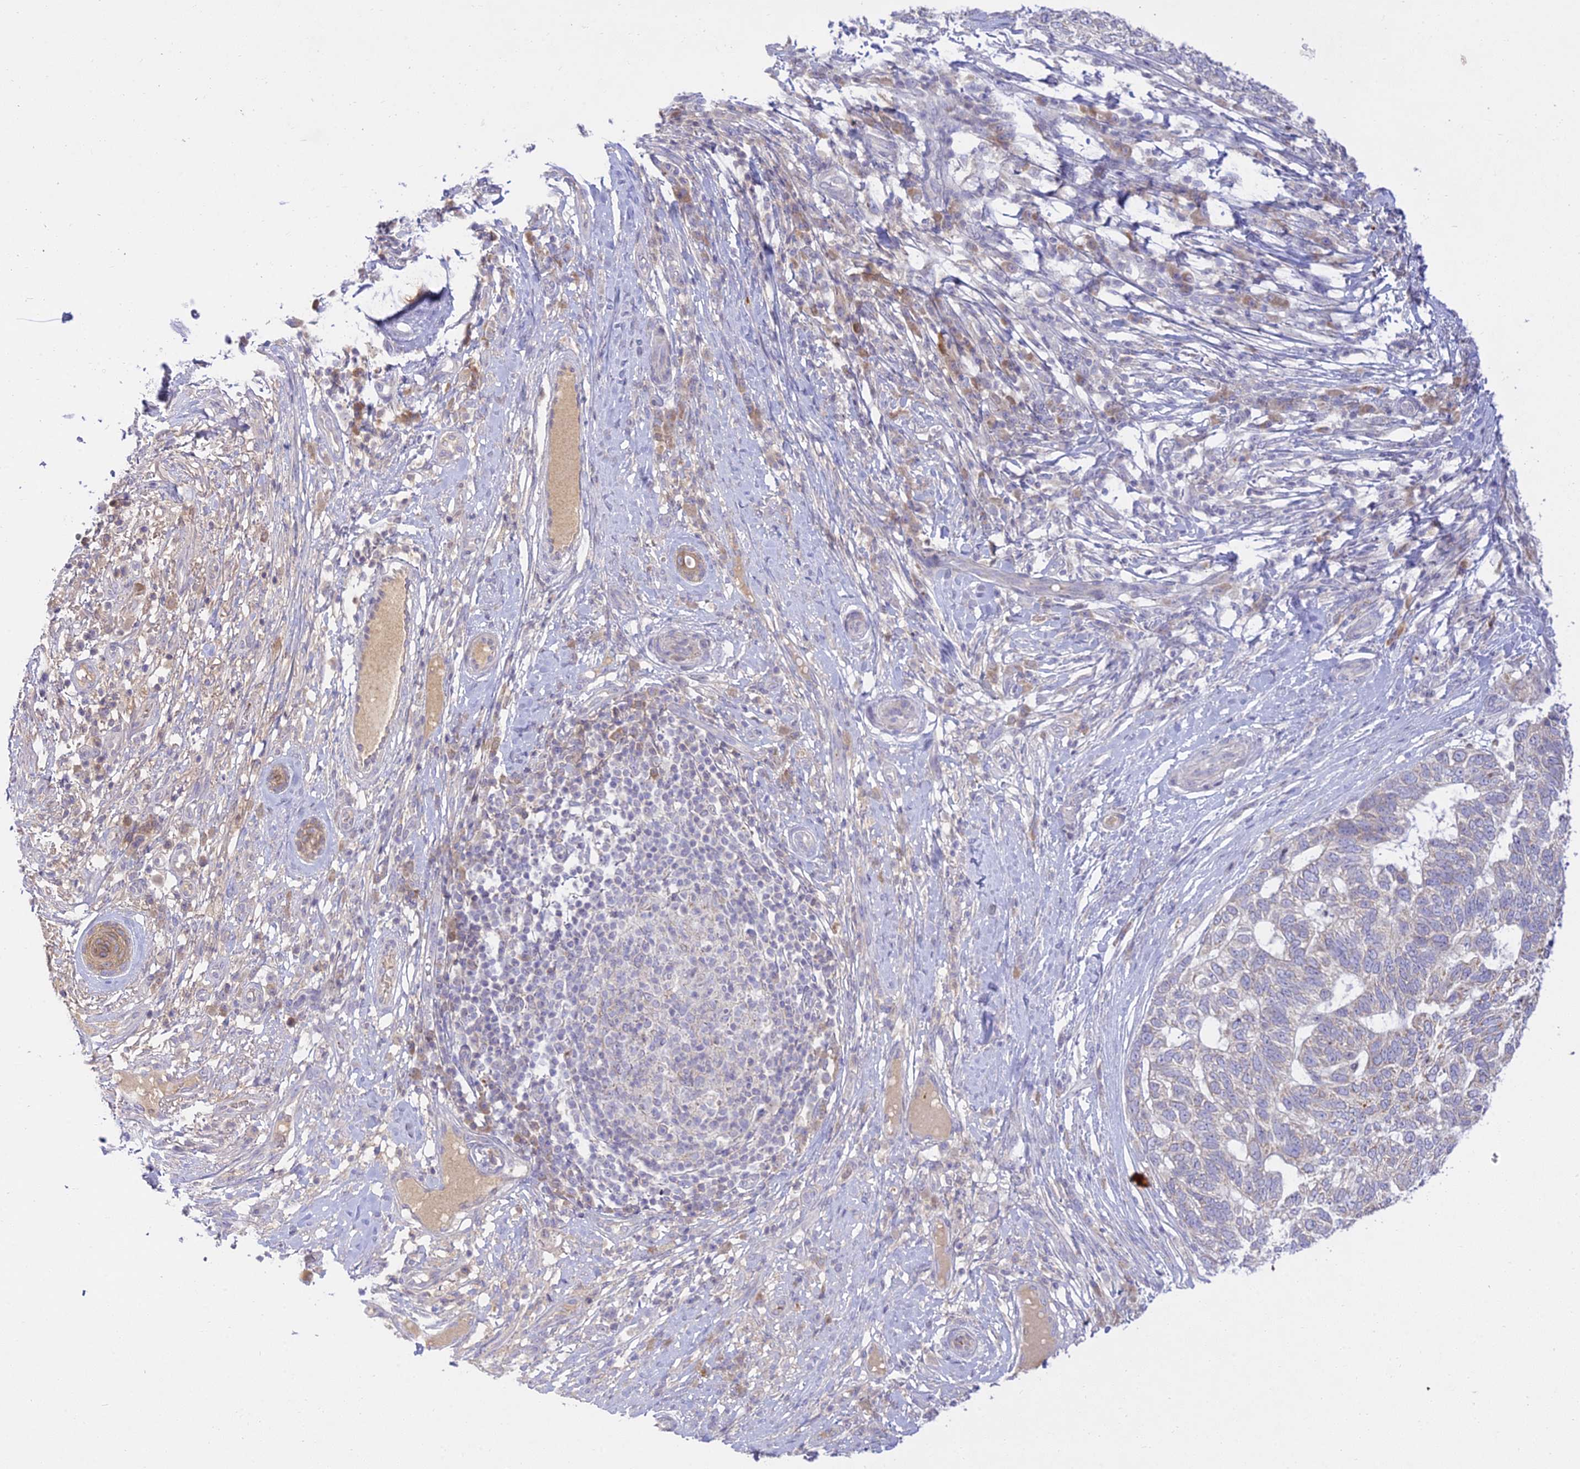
{"staining": {"intensity": "negative", "quantity": "none", "location": "none"}, "tissue": "skin cancer", "cell_type": "Tumor cells", "image_type": "cancer", "snomed": [{"axis": "morphology", "description": "Basal cell carcinoma"}, {"axis": "topography", "description": "Skin"}], "caption": "Tumor cells are negative for protein expression in human basal cell carcinoma (skin). (Immunohistochemistry, brightfield microscopy, high magnification).", "gene": "TMEM40", "patient": {"sex": "female", "age": 65}}